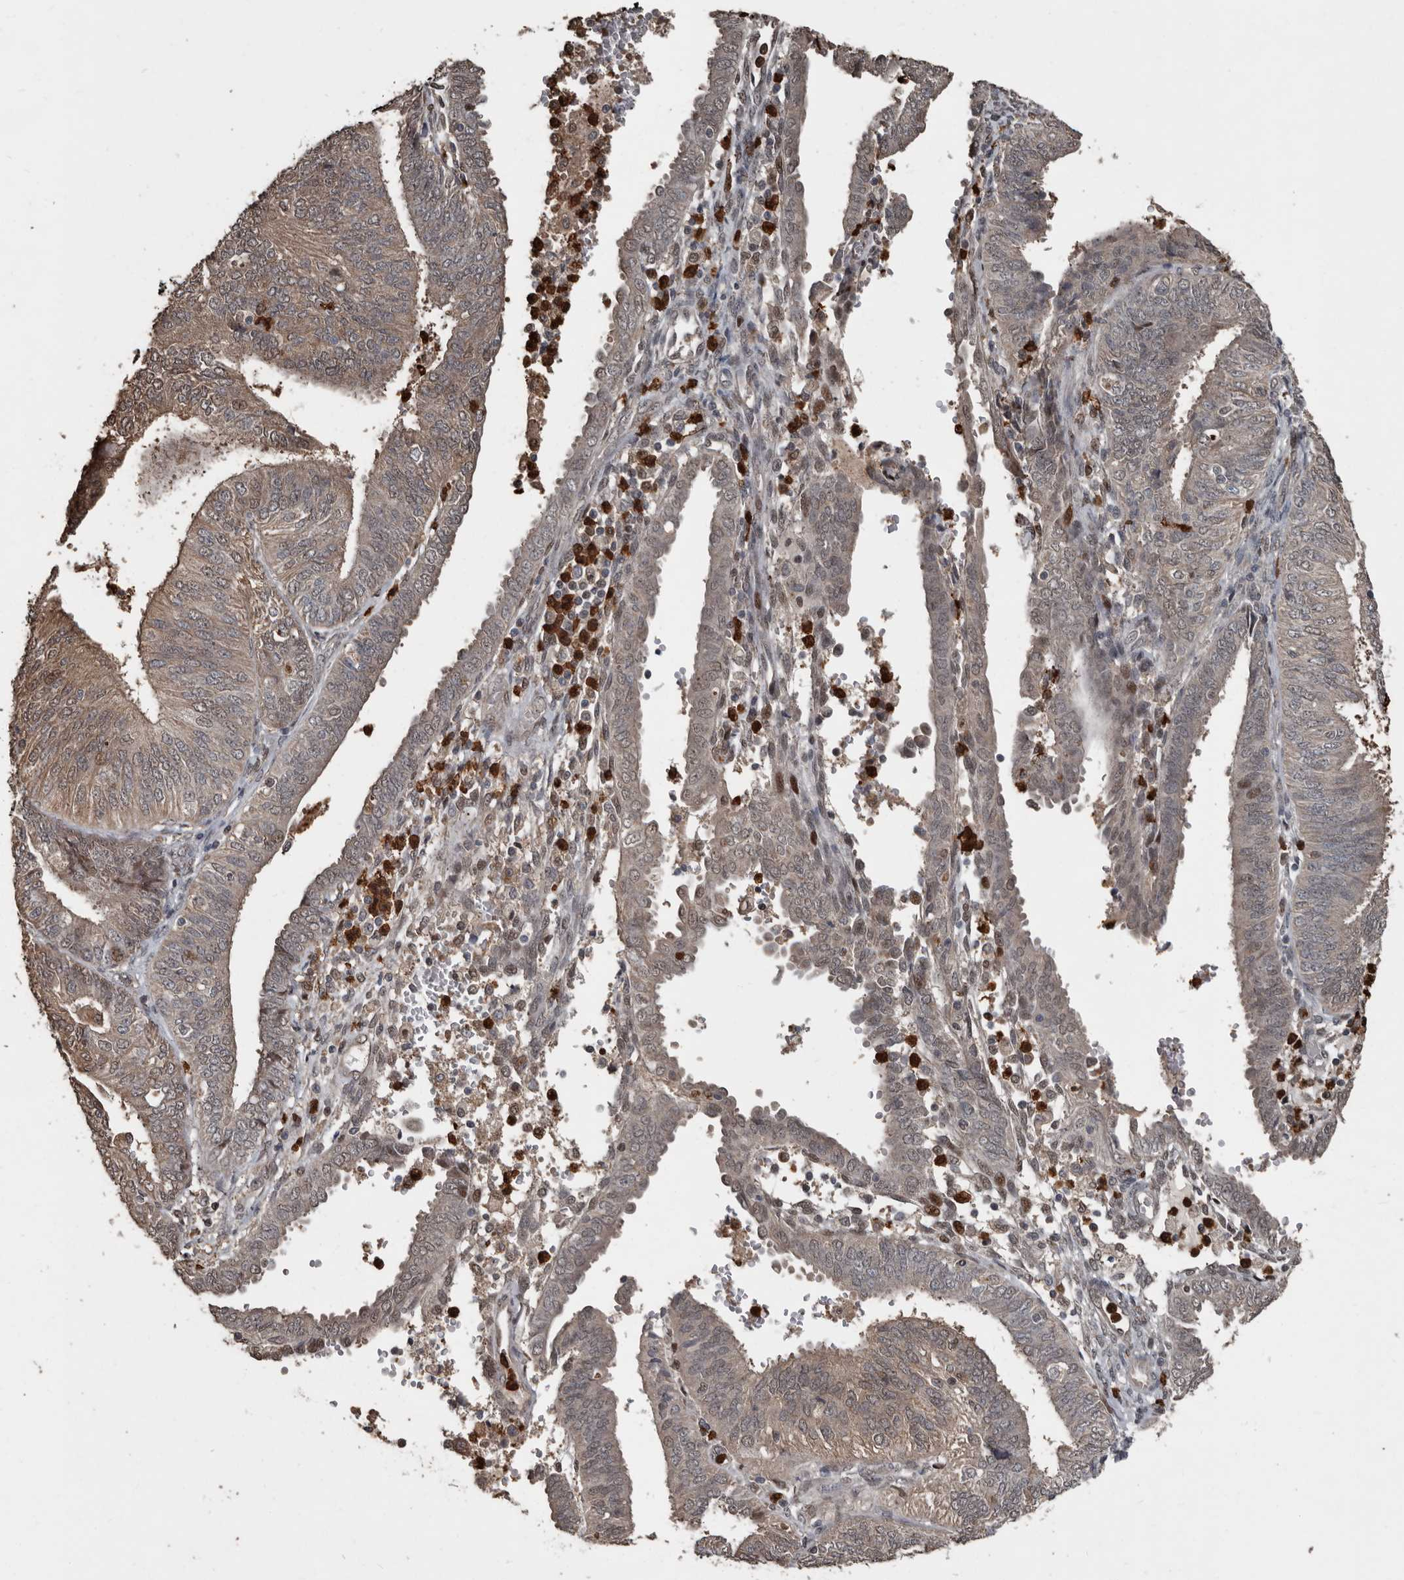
{"staining": {"intensity": "weak", "quantity": ">75%", "location": "cytoplasmic/membranous,nuclear"}, "tissue": "endometrial cancer", "cell_type": "Tumor cells", "image_type": "cancer", "snomed": [{"axis": "morphology", "description": "Adenocarcinoma, NOS"}, {"axis": "topography", "description": "Endometrium"}], "caption": "Endometrial cancer stained for a protein (brown) exhibits weak cytoplasmic/membranous and nuclear positive positivity in approximately >75% of tumor cells.", "gene": "FSBP", "patient": {"sex": "female", "age": 58}}